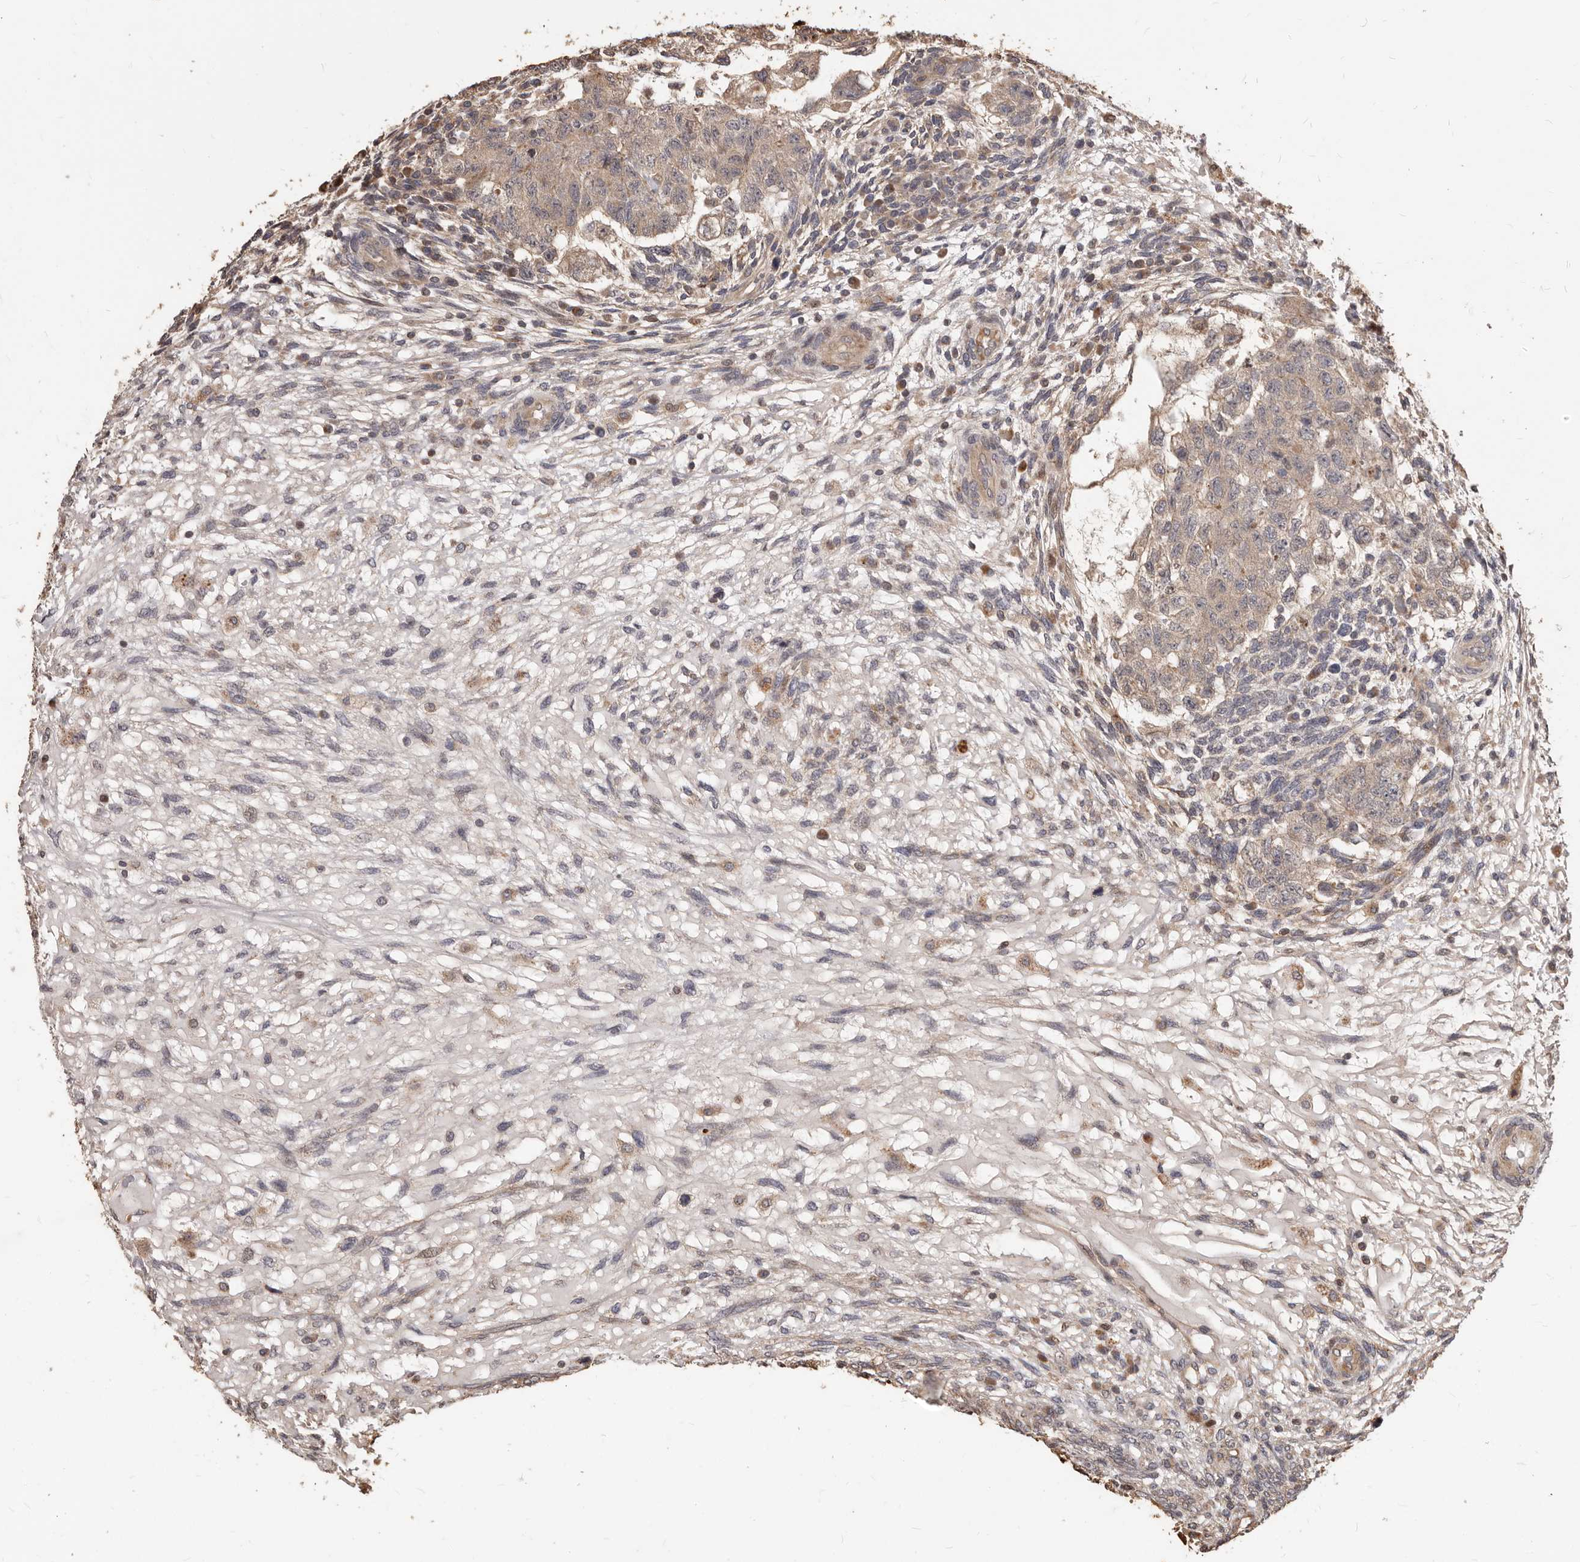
{"staining": {"intensity": "weak", "quantity": ">75%", "location": "cytoplasmic/membranous"}, "tissue": "testis cancer", "cell_type": "Tumor cells", "image_type": "cancer", "snomed": [{"axis": "morphology", "description": "Normal tissue, NOS"}, {"axis": "morphology", "description": "Carcinoma, Embryonal, NOS"}, {"axis": "topography", "description": "Testis"}], "caption": "Protein expression by immunohistochemistry displays weak cytoplasmic/membranous staining in approximately >75% of tumor cells in testis embryonal carcinoma. Nuclei are stained in blue.", "gene": "MTO1", "patient": {"sex": "male", "age": 36}}